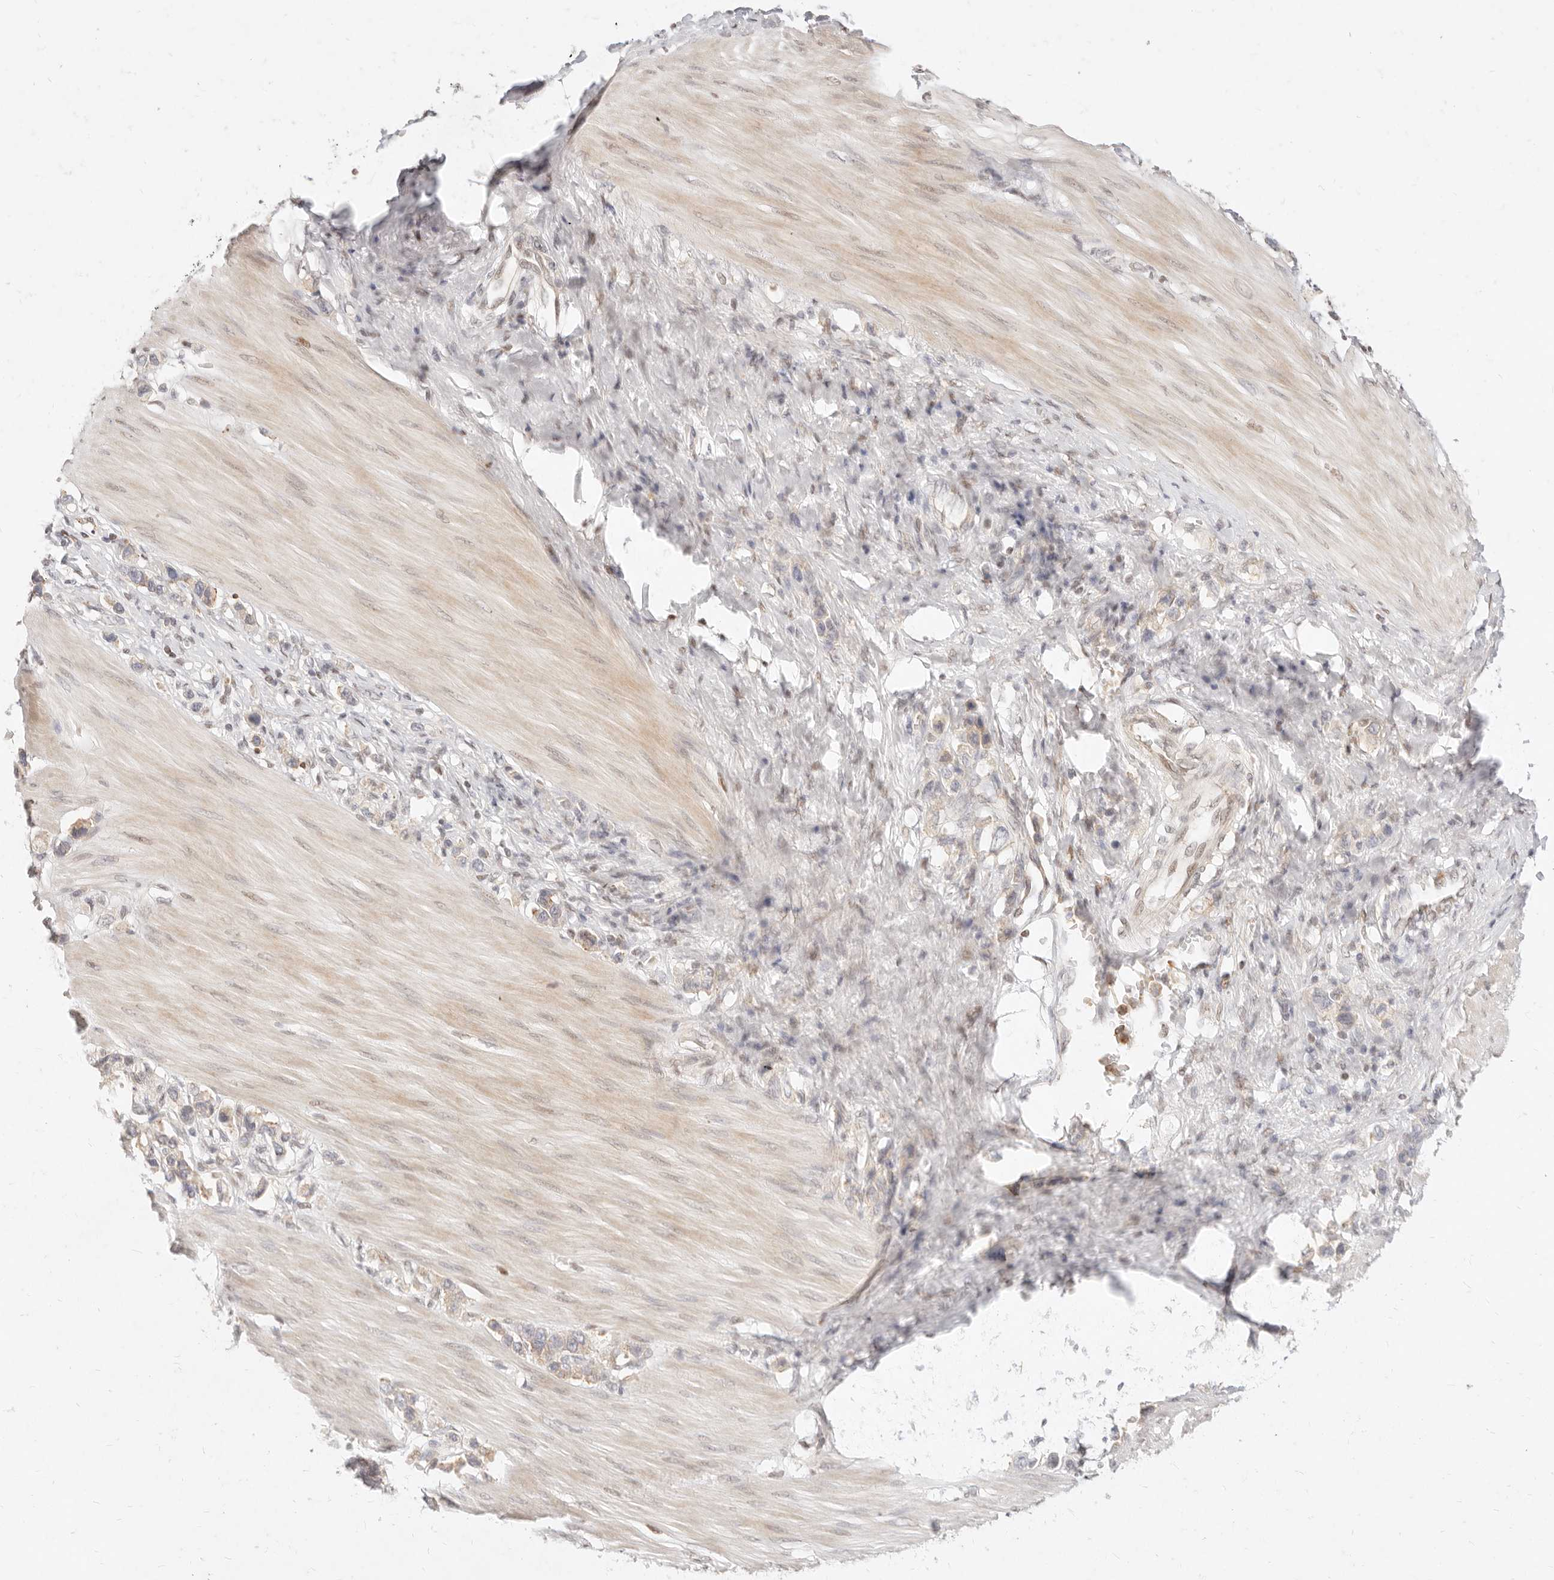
{"staining": {"intensity": "weak", "quantity": "25%-75%", "location": "cytoplasmic/membranous"}, "tissue": "stomach cancer", "cell_type": "Tumor cells", "image_type": "cancer", "snomed": [{"axis": "morphology", "description": "Adenocarcinoma, NOS"}, {"axis": "topography", "description": "Stomach"}], "caption": "IHC of stomach adenocarcinoma demonstrates low levels of weak cytoplasmic/membranous positivity in about 25%-75% of tumor cells.", "gene": "ASCL3", "patient": {"sex": "female", "age": 65}}